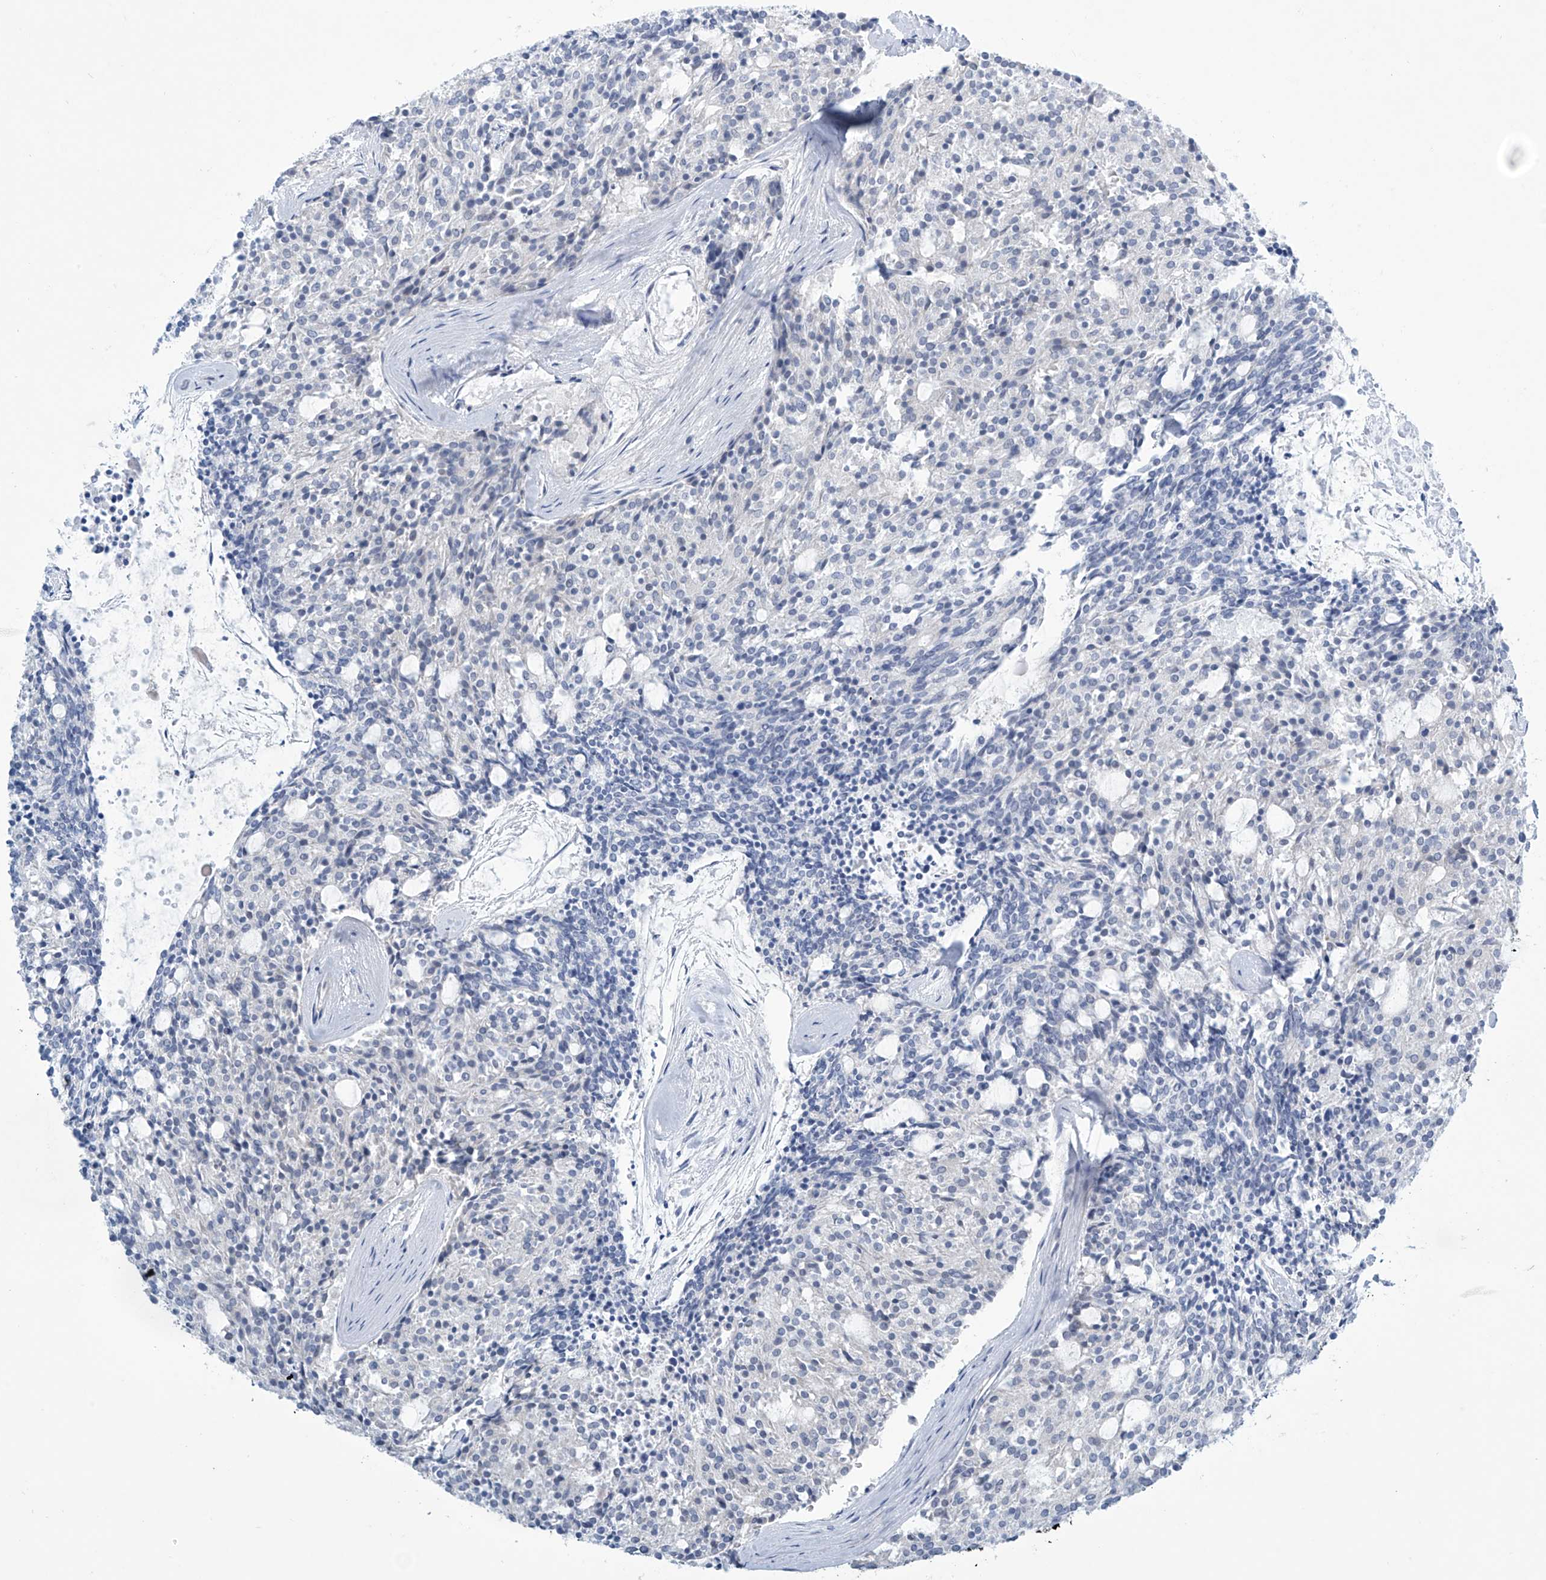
{"staining": {"intensity": "negative", "quantity": "none", "location": "none"}, "tissue": "carcinoid", "cell_type": "Tumor cells", "image_type": "cancer", "snomed": [{"axis": "morphology", "description": "Carcinoid, malignant, NOS"}, {"axis": "topography", "description": "Pancreas"}], "caption": "Immunohistochemistry (IHC) photomicrograph of human carcinoid (malignant) stained for a protein (brown), which exhibits no staining in tumor cells.", "gene": "SLC35A5", "patient": {"sex": "female", "age": 54}}